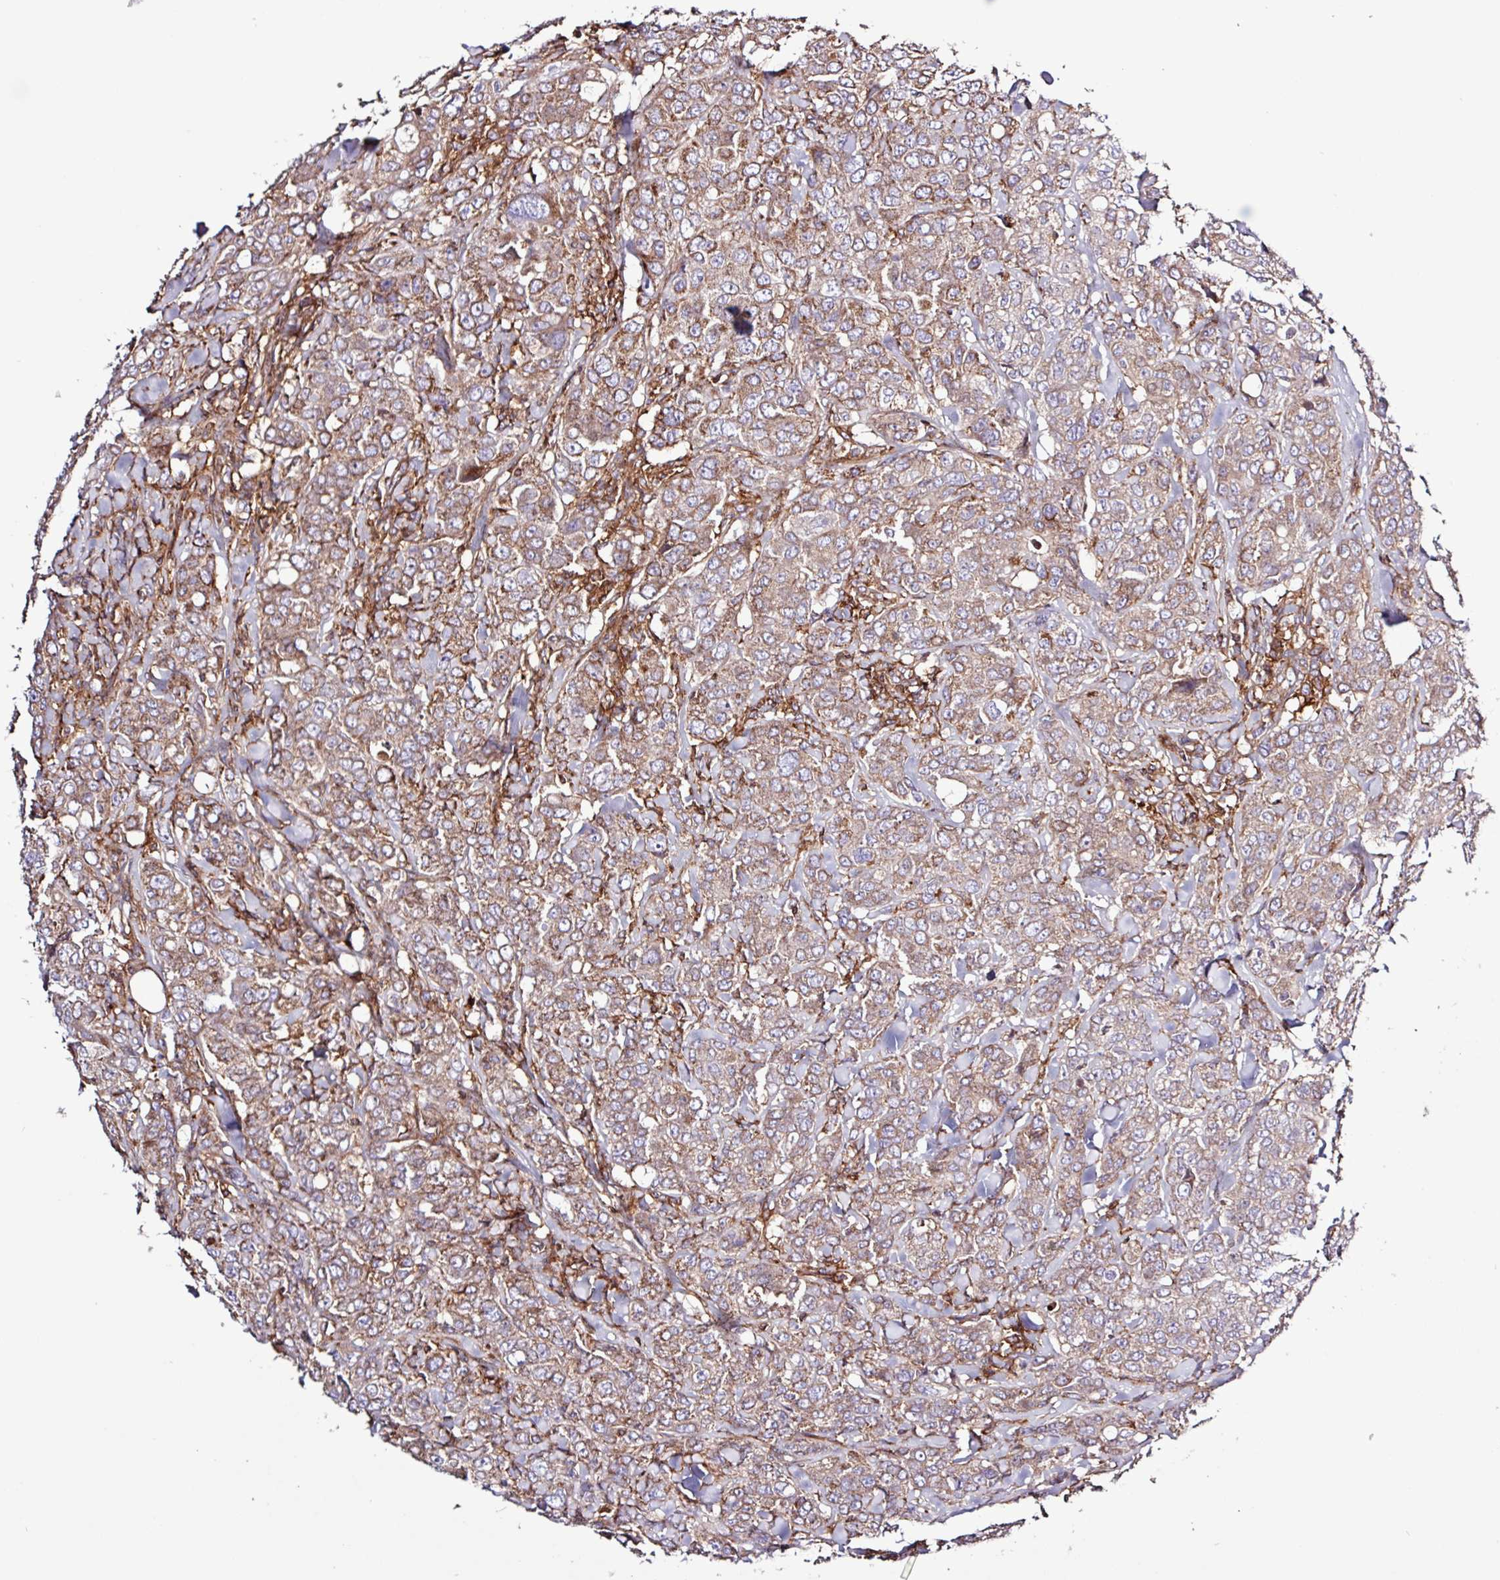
{"staining": {"intensity": "moderate", "quantity": ">75%", "location": "cytoplasmic/membranous"}, "tissue": "breast cancer", "cell_type": "Tumor cells", "image_type": "cancer", "snomed": [{"axis": "morphology", "description": "Duct carcinoma"}, {"axis": "topography", "description": "Breast"}], "caption": "Intraductal carcinoma (breast) stained with DAB immunohistochemistry (IHC) reveals medium levels of moderate cytoplasmic/membranous positivity in about >75% of tumor cells.", "gene": "ACTR3", "patient": {"sex": "female", "age": 43}}